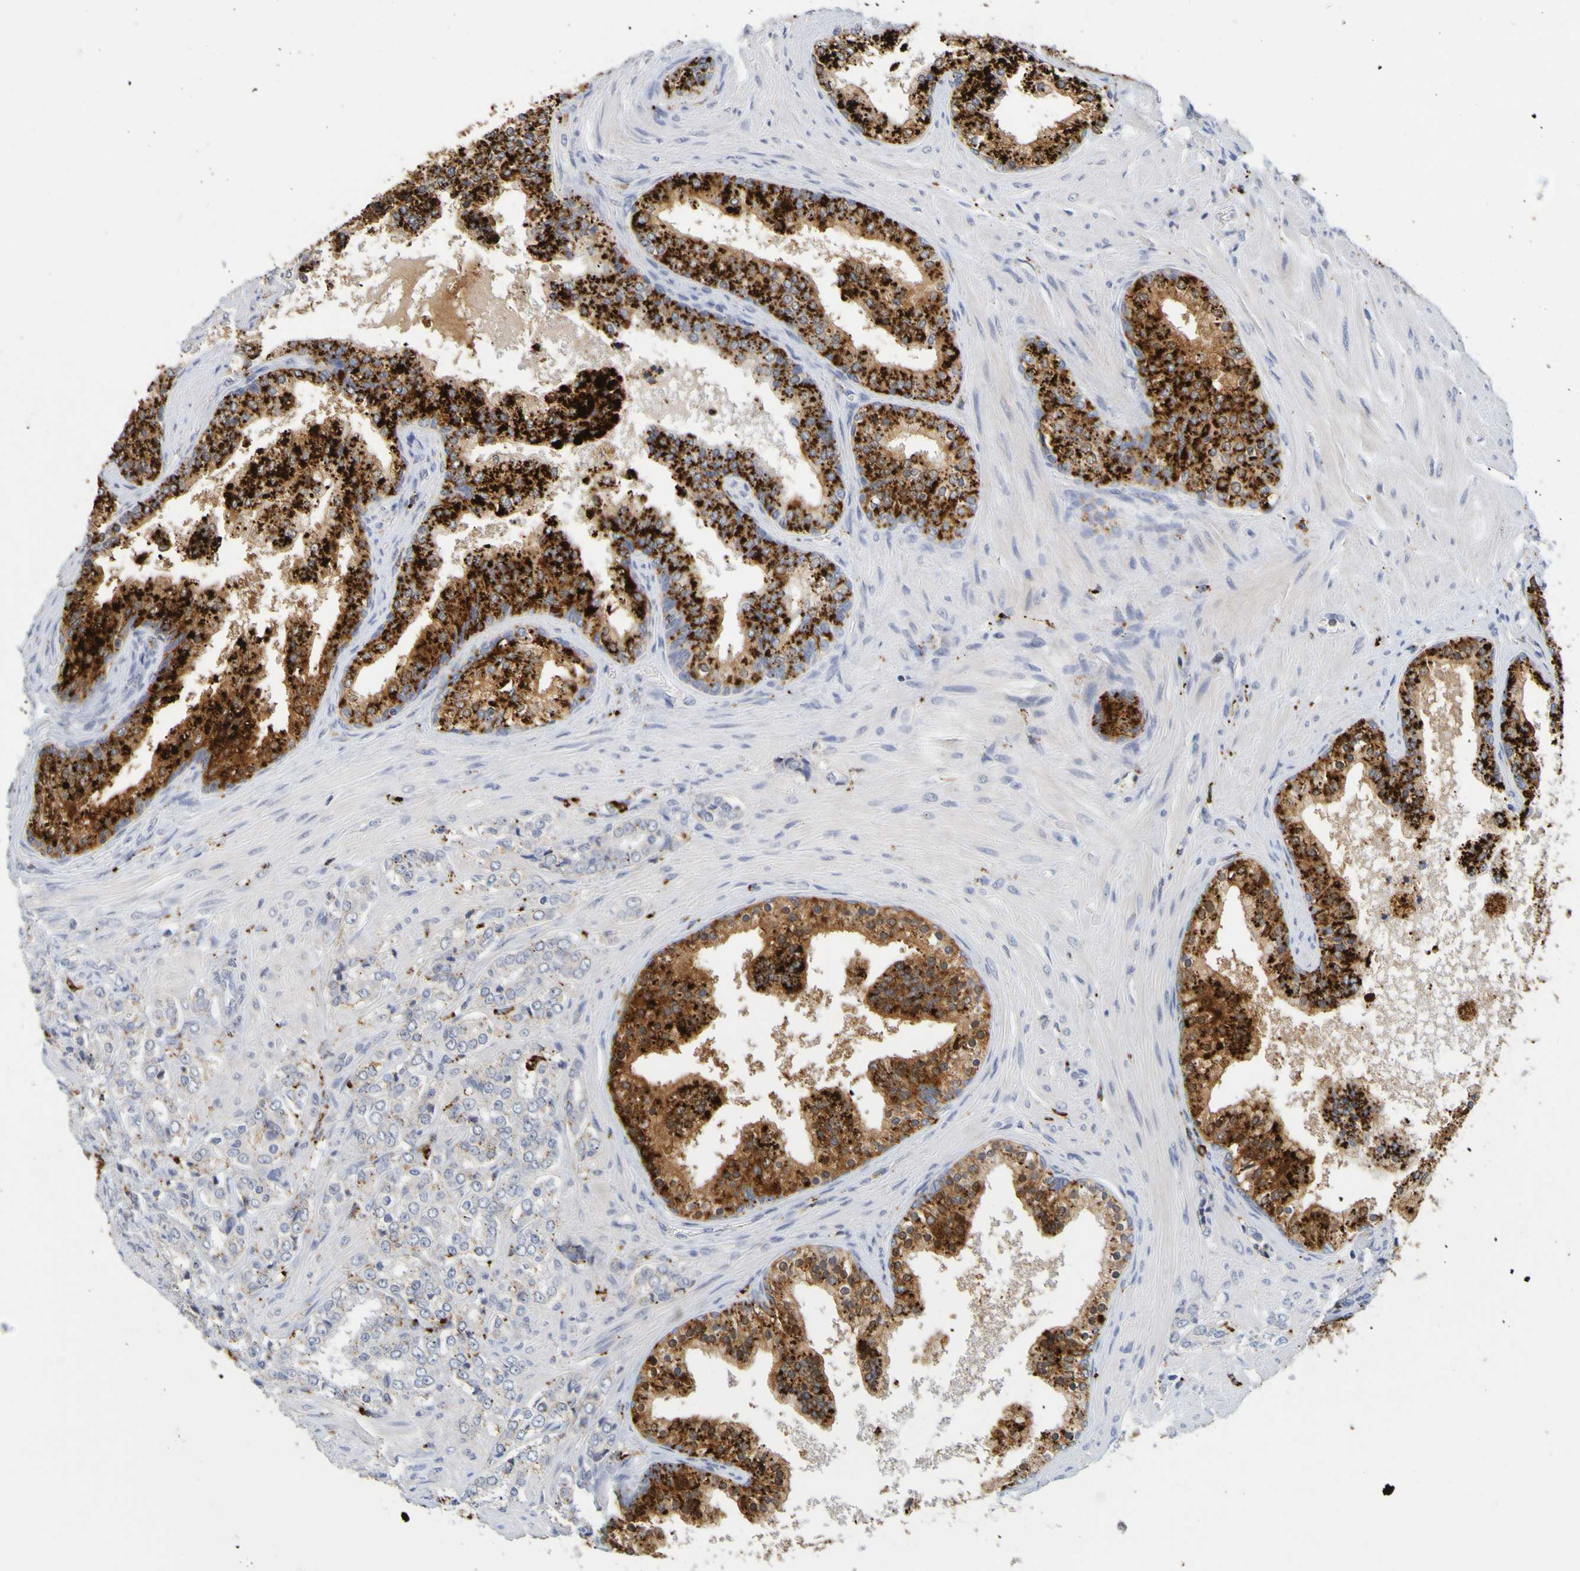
{"staining": {"intensity": "weak", "quantity": "<25%", "location": "cytoplasmic/membranous"}, "tissue": "prostate cancer", "cell_type": "Tumor cells", "image_type": "cancer", "snomed": [{"axis": "morphology", "description": "Adenocarcinoma, Low grade"}, {"axis": "topography", "description": "Prostate"}], "caption": "This histopathology image is of prostate cancer (low-grade adenocarcinoma) stained with immunohistochemistry (IHC) to label a protein in brown with the nuclei are counter-stained blue. There is no expression in tumor cells.", "gene": "TPH1", "patient": {"sex": "male", "age": 60}}